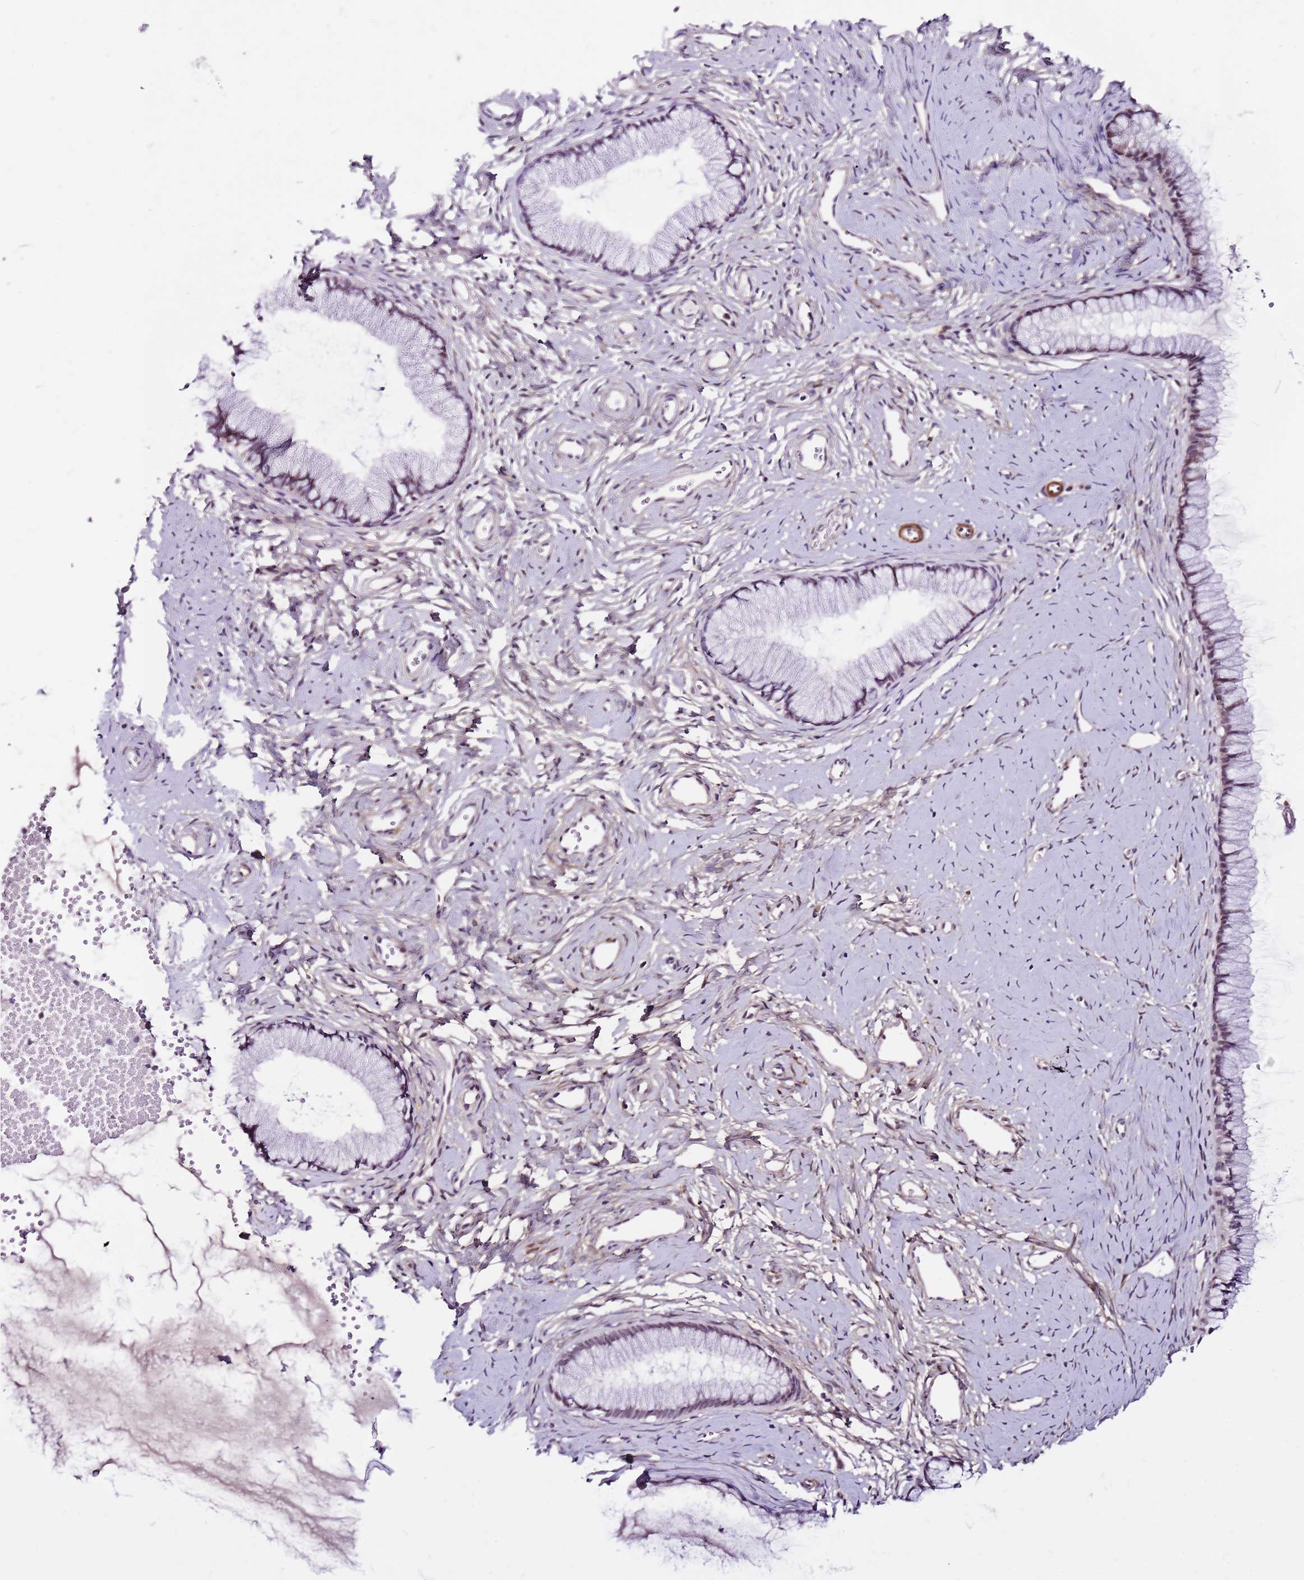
{"staining": {"intensity": "weak", "quantity": "25%-75%", "location": "cytoplasmic/membranous"}, "tissue": "cervix", "cell_type": "Glandular cells", "image_type": "normal", "snomed": [{"axis": "morphology", "description": "Normal tissue, NOS"}, {"axis": "topography", "description": "Cervix"}], "caption": "Protein expression analysis of benign cervix demonstrates weak cytoplasmic/membranous expression in approximately 25%-75% of glandular cells.", "gene": "POLE3", "patient": {"sex": "female", "age": 40}}